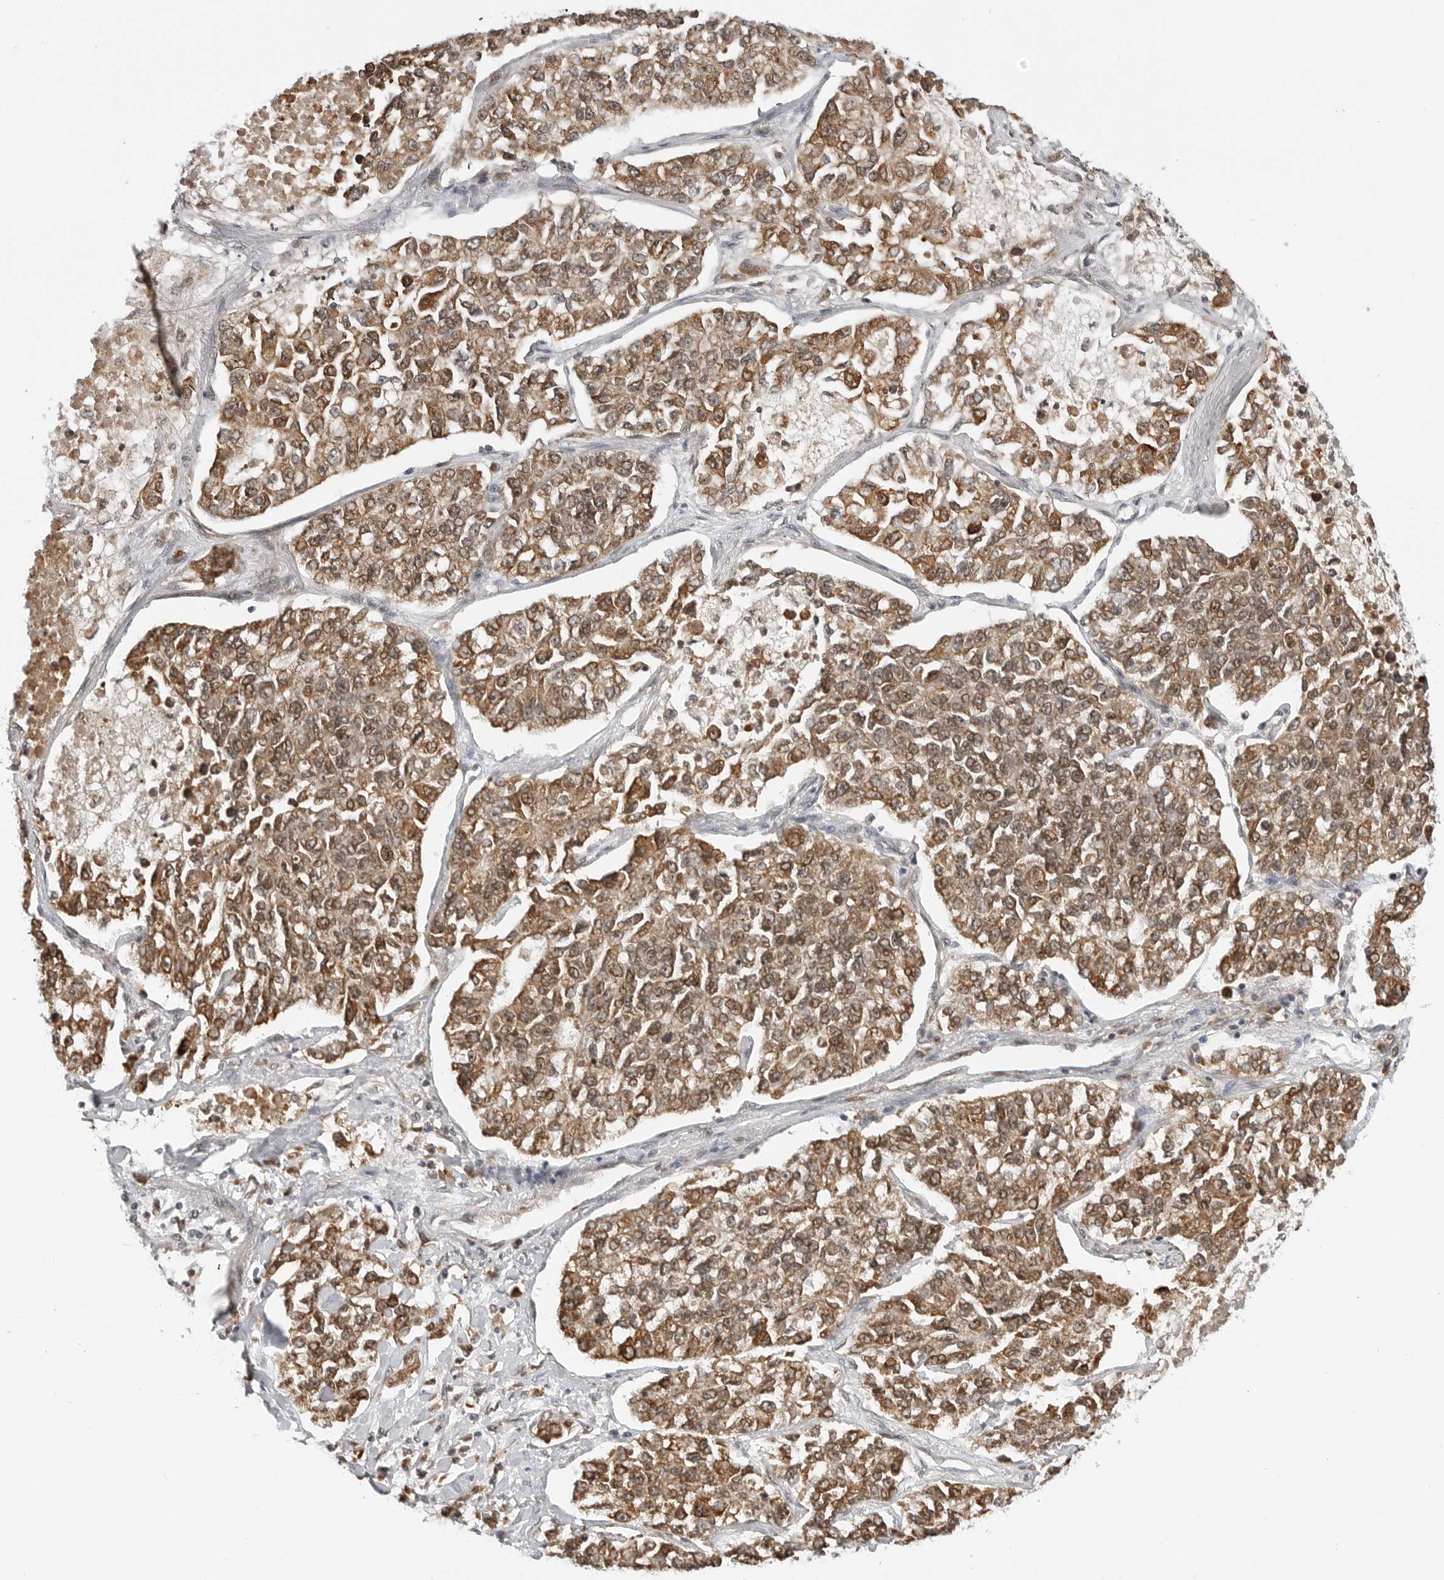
{"staining": {"intensity": "moderate", "quantity": ">75%", "location": "cytoplasmic/membranous,nuclear"}, "tissue": "lung cancer", "cell_type": "Tumor cells", "image_type": "cancer", "snomed": [{"axis": "morphology", "description": "Adenocarcinoma, NOS"}, {"axis": "topography", "description": "Lung"}], "caption": "Lung adenocarcinoma stained with a protein marker displays moderate staining in tumor cells.", "gene": "TIPRL", "patient": {"sex": "male", "age": 49}}